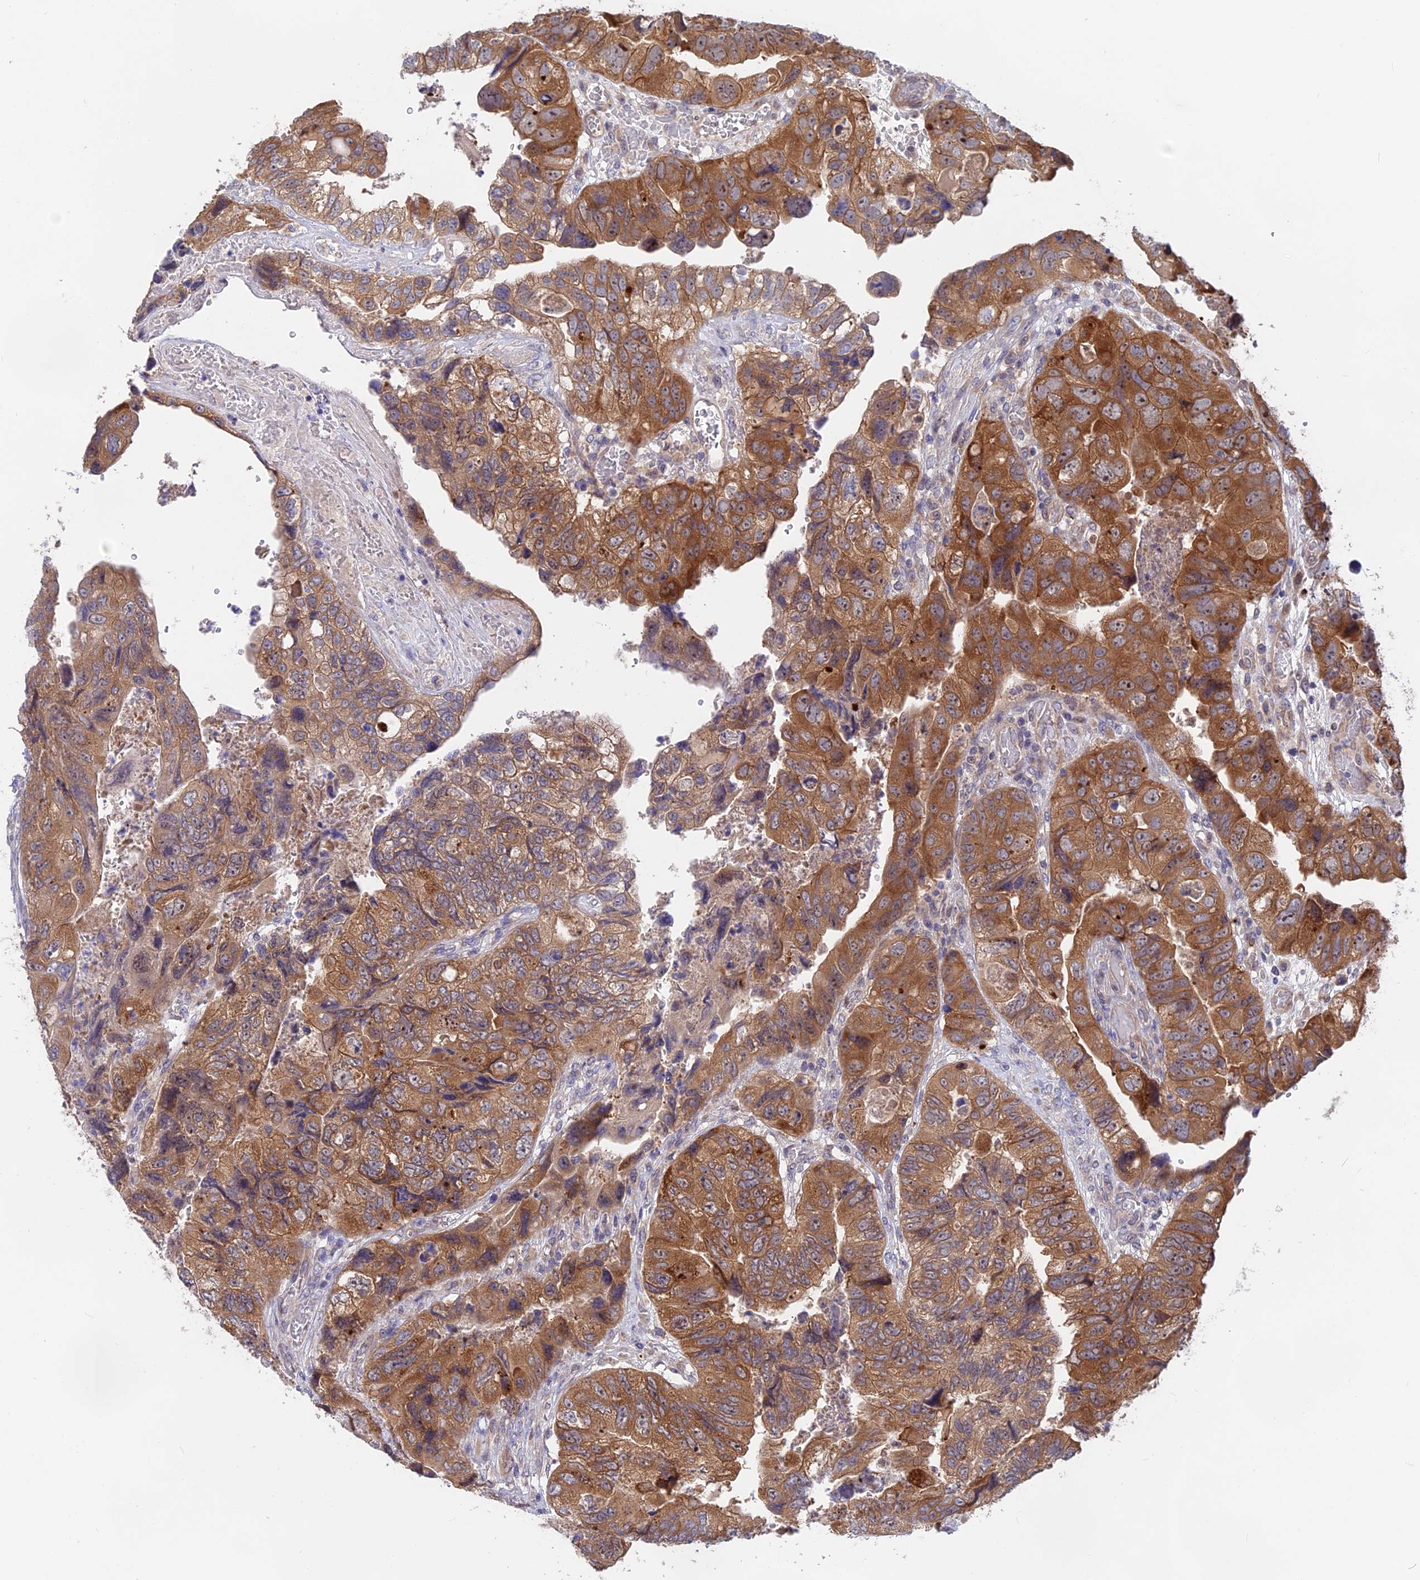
{"staining": {"intensity": "moderate", "quantity": ">75%", "location": "cytoplasmic/membranous"}, "tissue": "colorectal cancer", "cell_type": "Tumor cells", "image_type": "cancer", "snomed": [{"axis": "morphology", "description": "Adenocarcinoma, NOS"}, {"axis": "topography", "description": "Rectum"}], "caption": "About >75% of tumor cells in human colorectal adenocarcinoma display moderate cytoplasmic/membranous protein staining as visualized by brown immunohistochemical staining.", "gene": "TENT4B", "patient": {"sex": "male", "age": 63}}